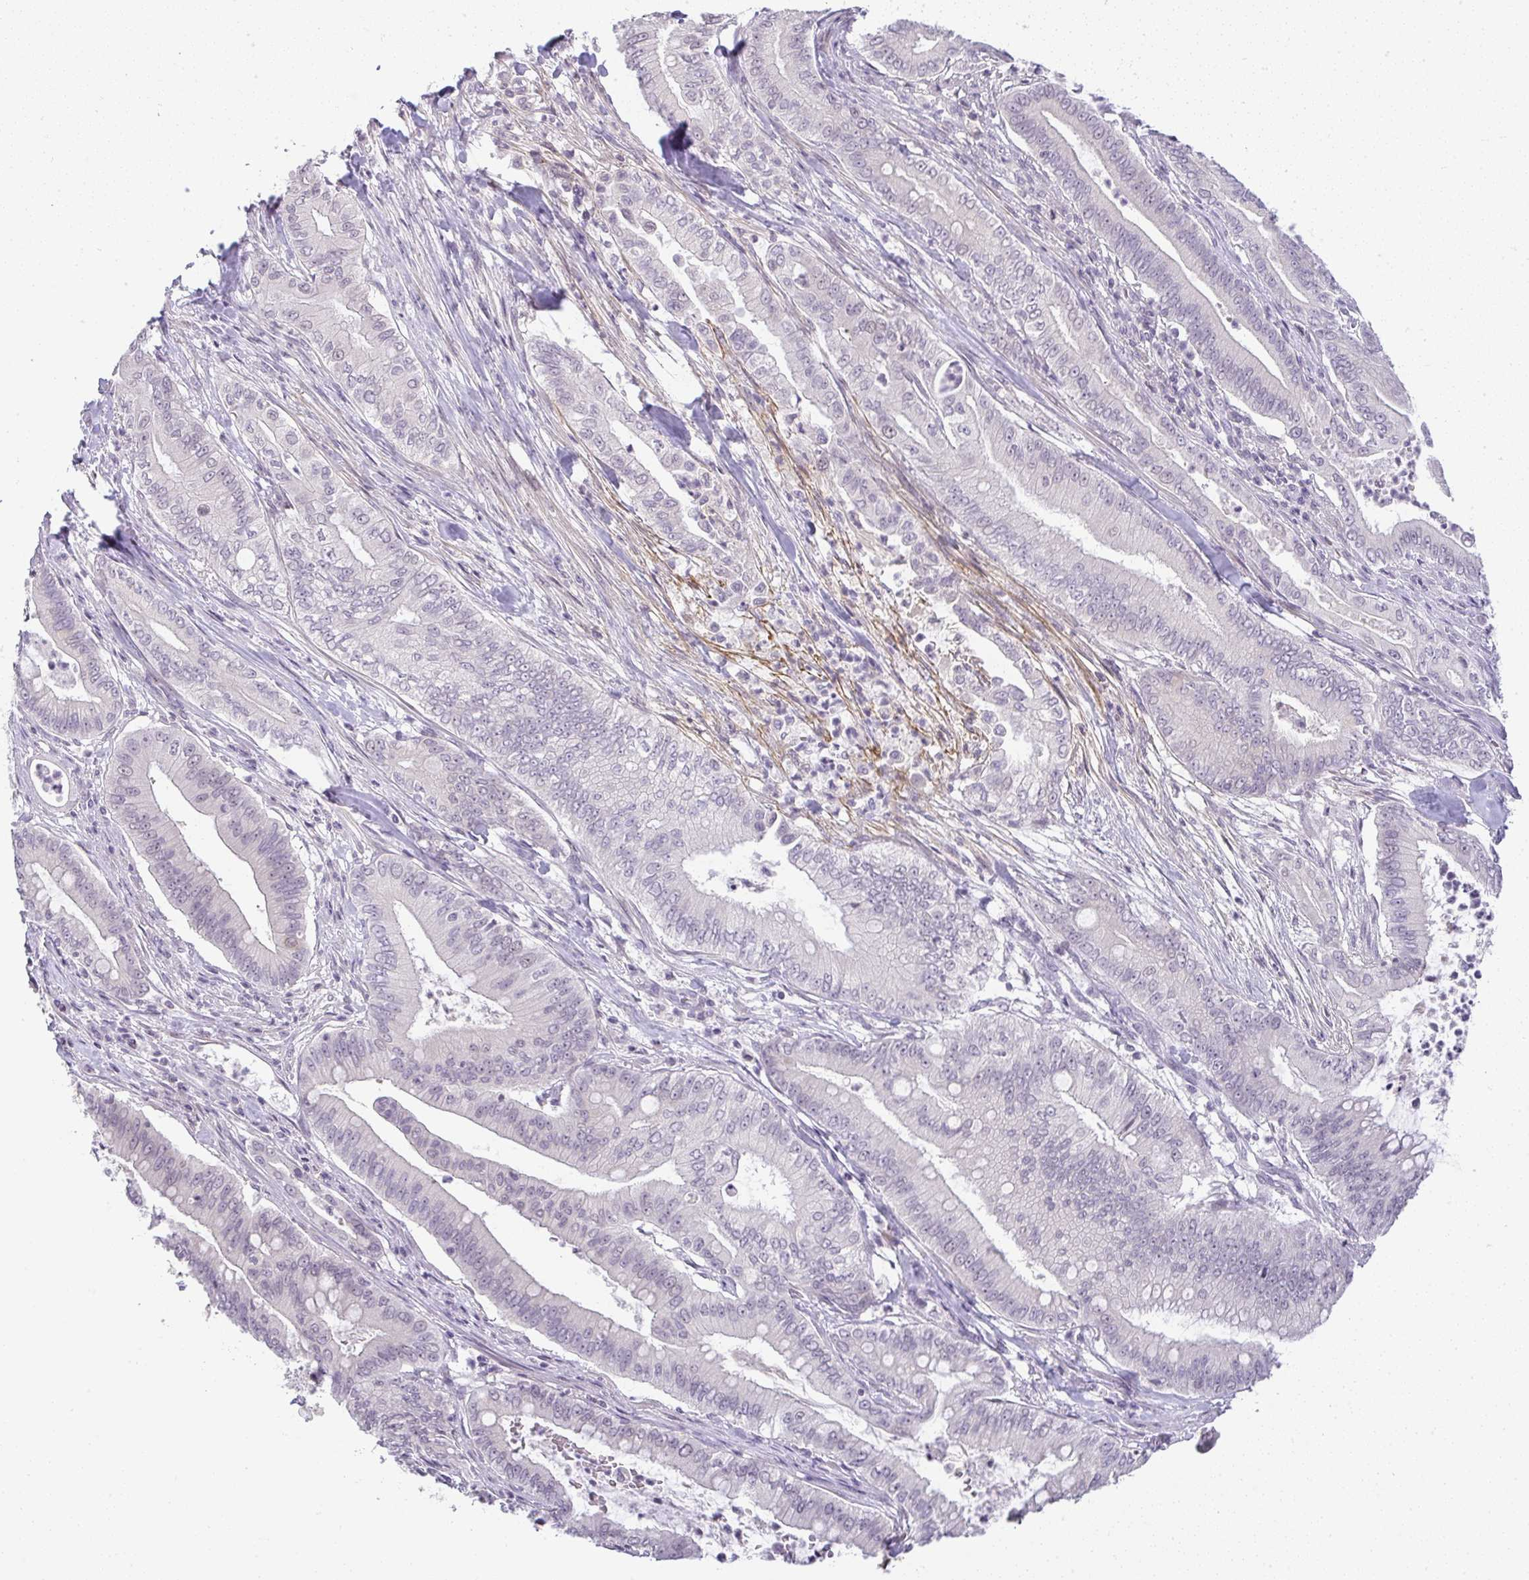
{"staining": {"intensity": "negative", "quantity": "none", "location": "none"}, "tissue": "pancreatic cancer", "cell_type": "Tumor cells", "image_type": "cancer", "snomed": [{"axis": "morphology", "description": "Adenocarcinoma, NOS"}, {"axis": "topography", "description": "Pancreas"}], "caption": "Tumor cells are negative for brown protein staining in pancreatic cancer (adenocarcinoma).", "gene": "CACNA1S", "patient": {"sex": "male", "age": 71}}